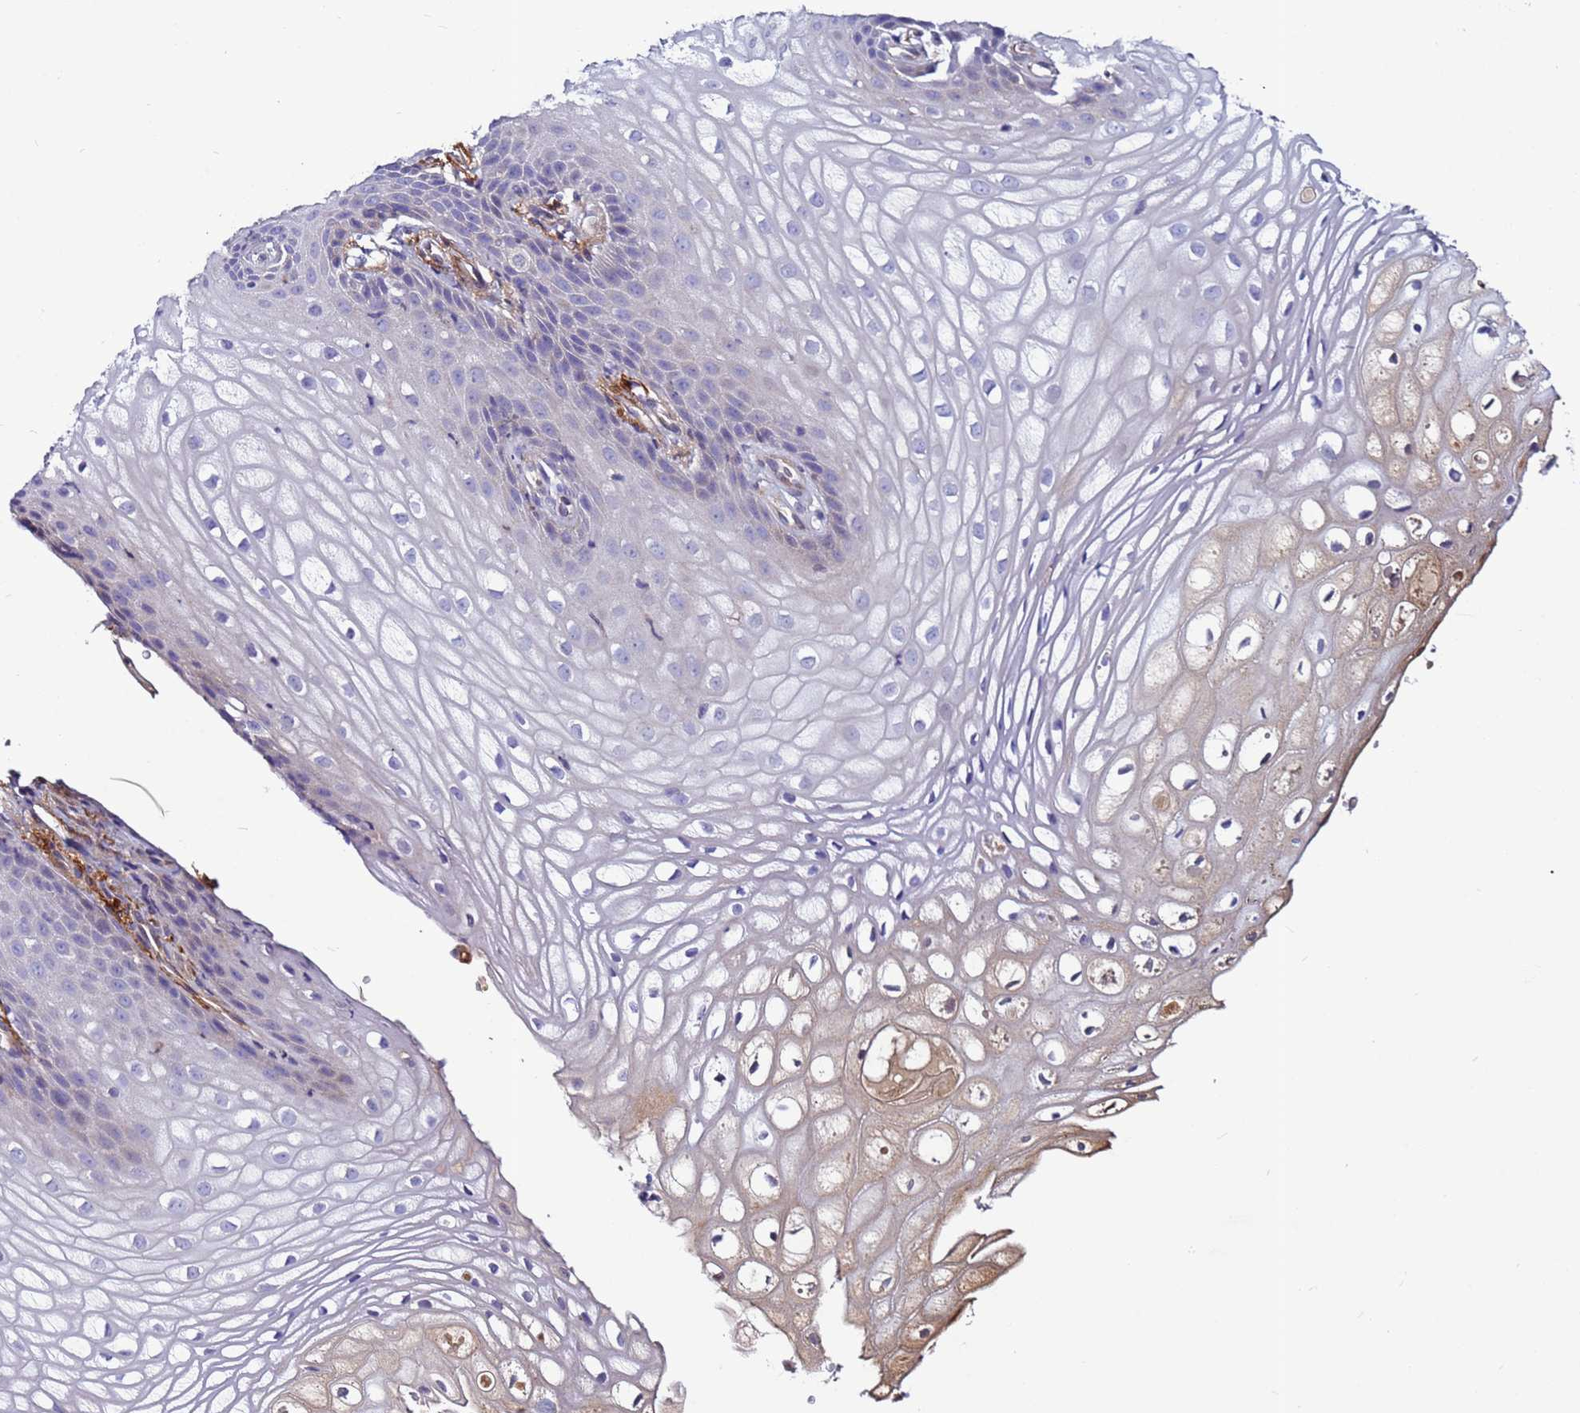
{"staining": {"intensity": "negative", "quantity": "none", "location": "none"}, "tissue": "vagina", "cell_type": "Squamous epithelial cells", "image_type": "normal", "snomed": [{"axis": "morphology", "description": "Normal tissue, NOS"}, {"axis": "topography", "description": "Vagina"}], "caption": "Squamous epithelial cells show no significant protein positivity in unremarkable vagina.", "gene": "C8G", "patient": {"sex": "female", "age": 60}}